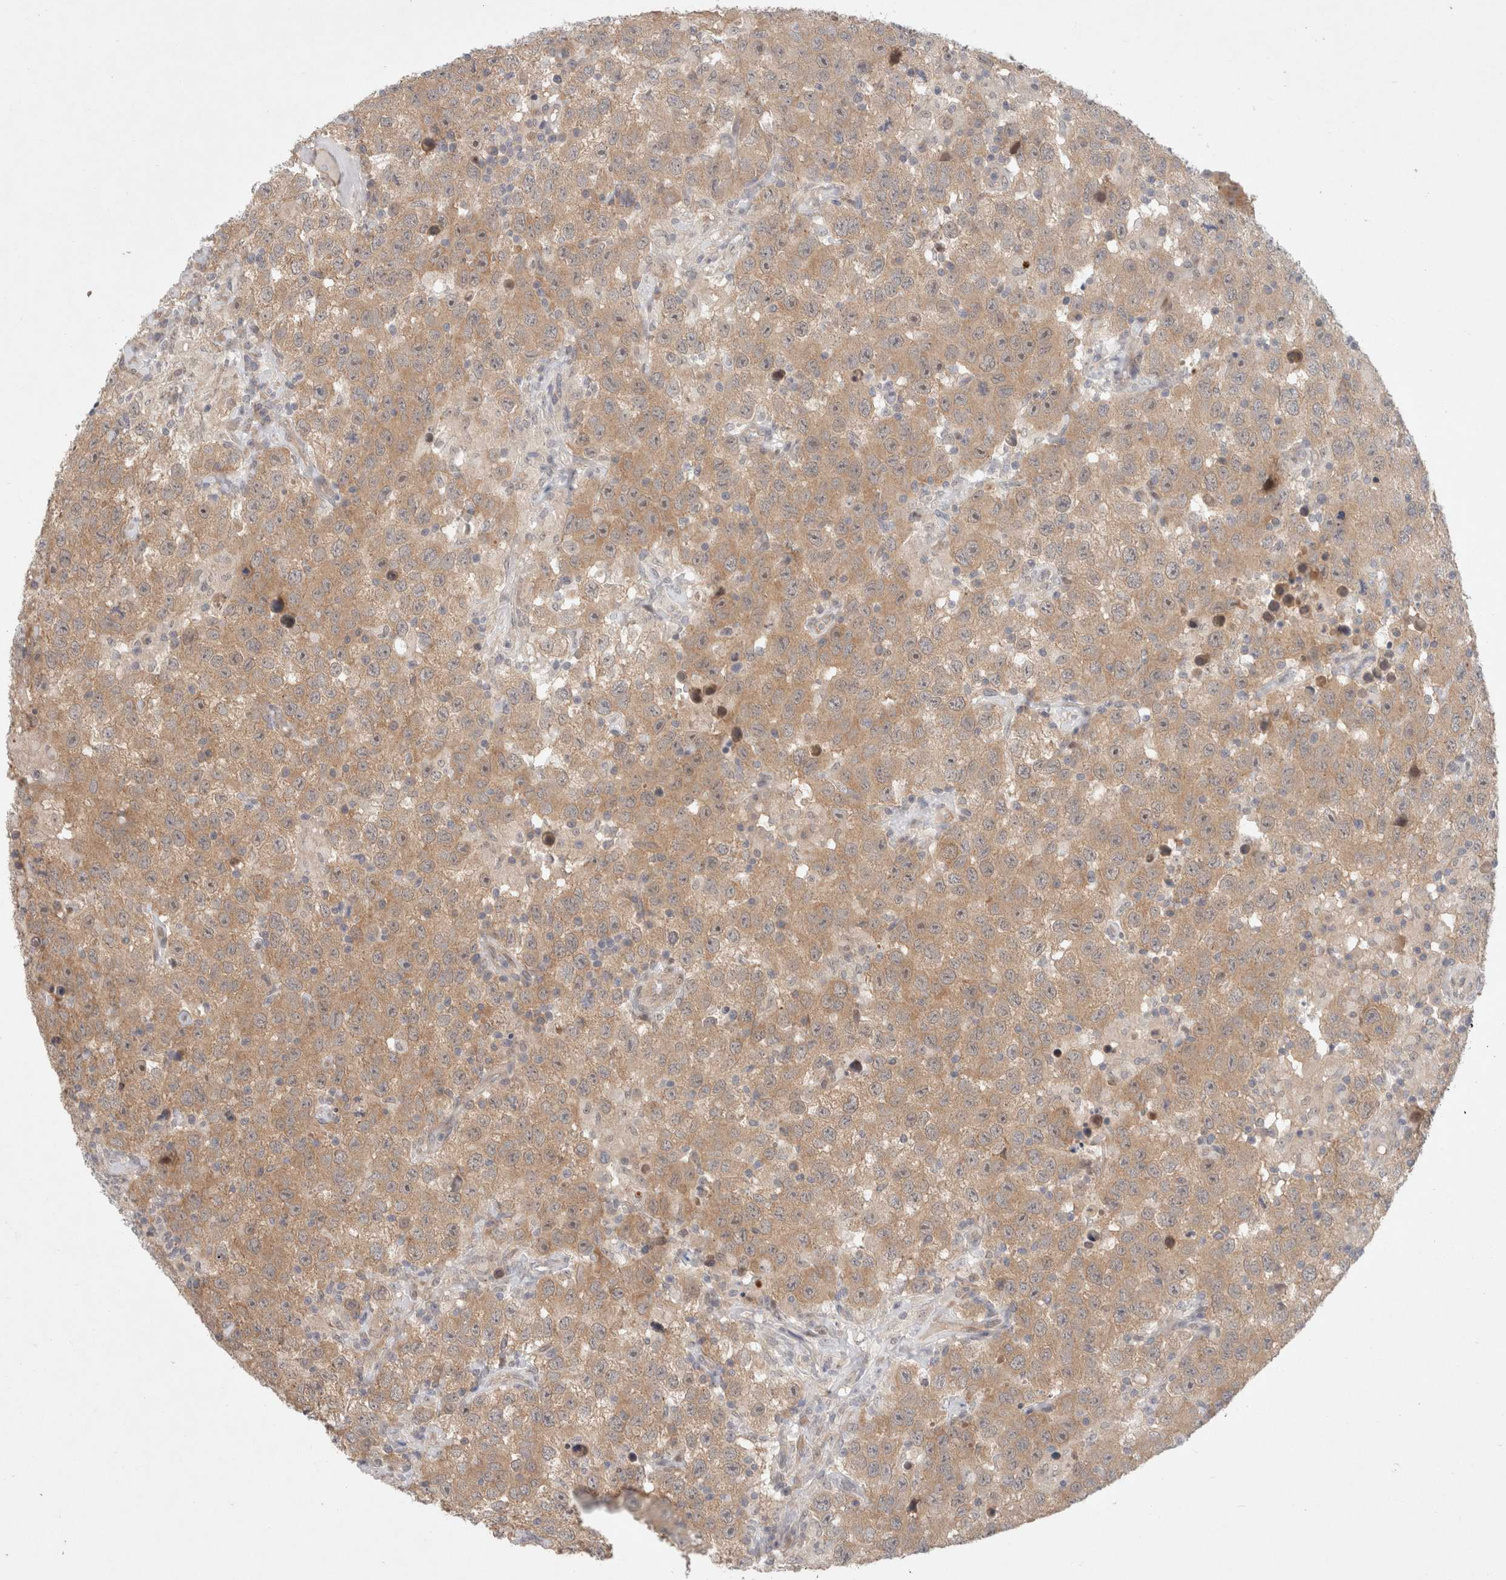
{"staining": {"intensity": "moderate", "quantity": ">75%", "location": "cytoplasmic/membranous"}, "tissue": "testis cancer", "cell_type": "Tumor cells", "image_type": "cancer", "snomed": [{"axis": "morphology", "description": "Seminoma, NOS"}, {"axis": "topography", "description": "Testis"}], "caption": "Immunohistochemistry photomicrograph of testis cancer (seminoma) stained for a protein (brown), which displays medium levels of moderate cytoplasmic/membranous staining in approximately >75% of tumor cells.", "gene": "RASAL2", "patient": {"sex": "male", "age": 41}}